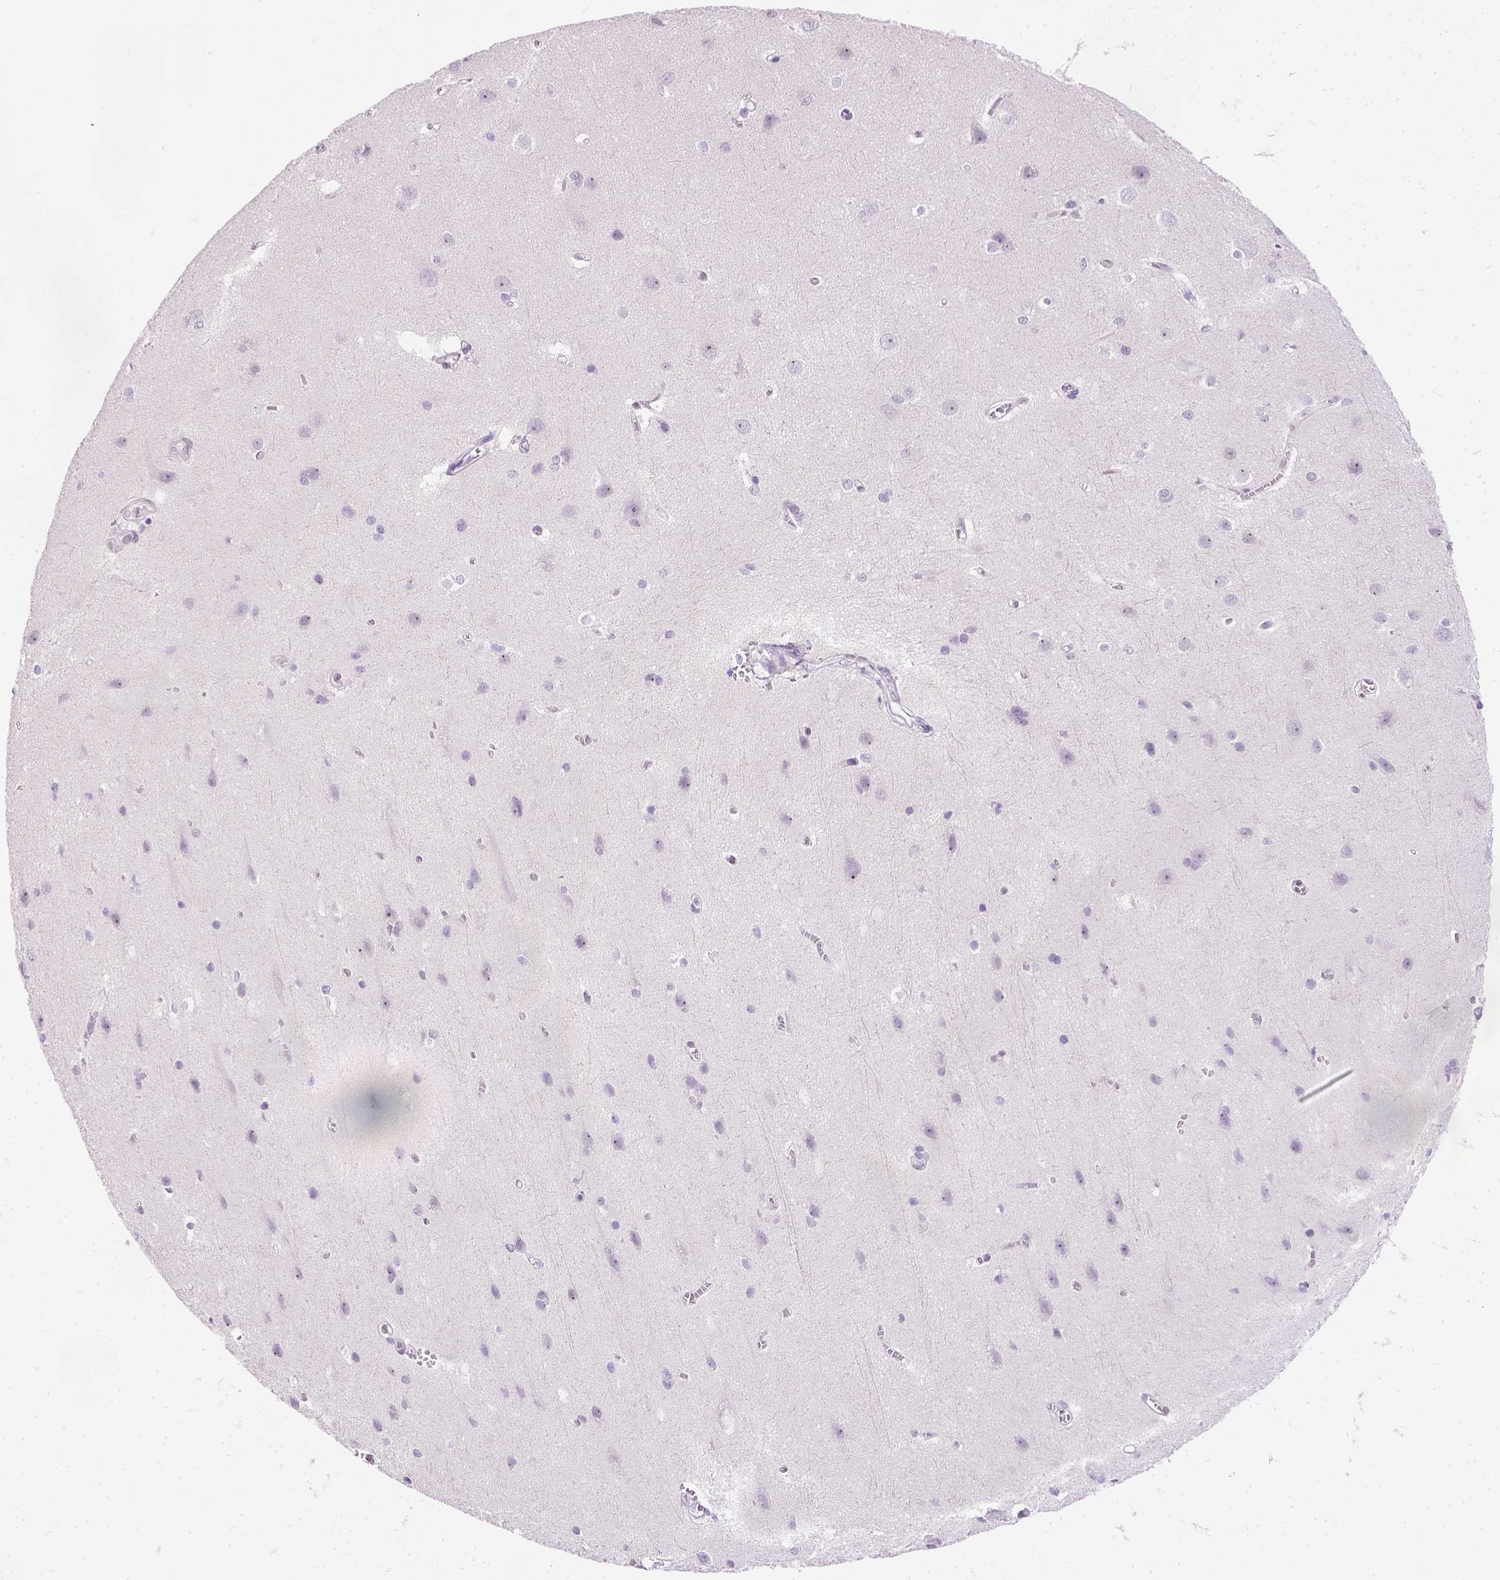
{"staining": {"intensity": "negative", "quantity": "none", "location": "none"}, "tissue": "cerebral cortex", "cell_type": "Endothelial cells", "image_type": "normal", "snomed": [{"axis": "morphology", "description": "Normal tissue, NOS"}, {"axis": "topography", "description": "Cerebral cortex"}], "caption": "Immunohistochemistry (IHC) of benign human cerebral cortex demonstrates no expression in endothelial cells.", "gene": "FAM184B", "patient": {"sex": "male", "age": 37}}